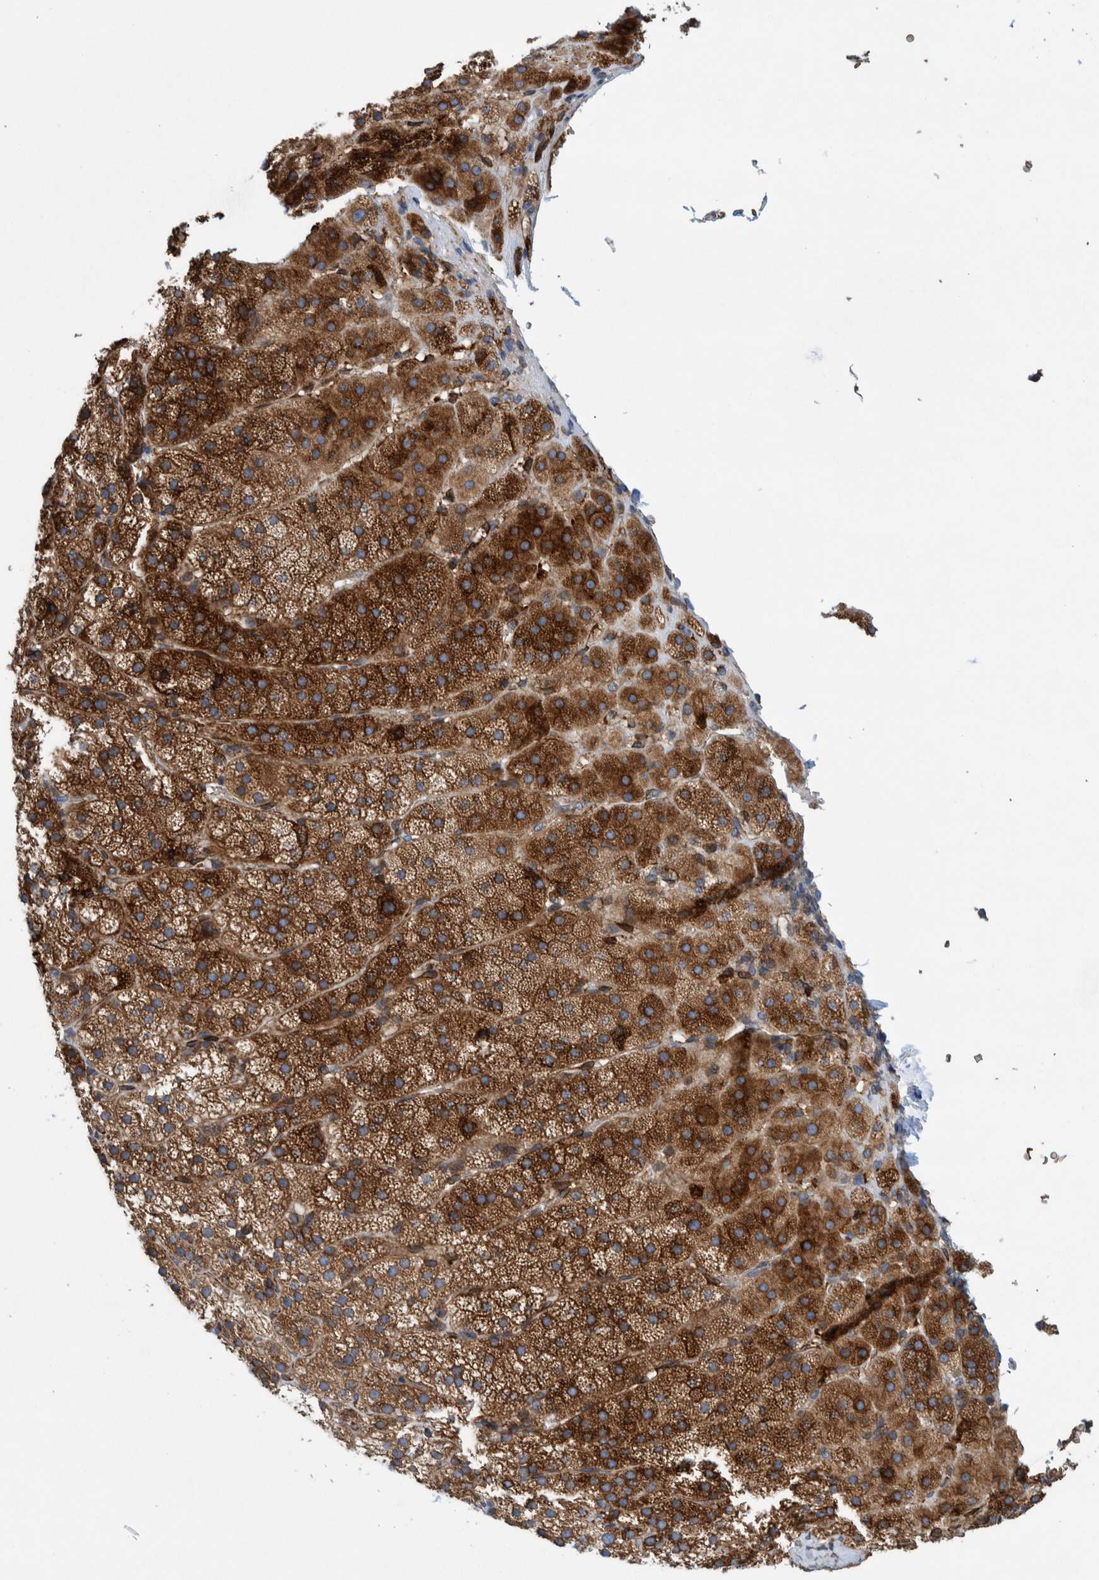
{"staining": {"intensity": "strong", "quantity": ">75%", "location": "cytoplasmic/membranous"}, "tissue": "adrenal gland", "cell_type": "Glandular cells", "image_type": "normal", "snomed": [{"axis": "morphology", "description": "Normal tissue, NOS"}, {"axis": "topography", "description": "Adrenal gland"}], "caption": "Protein expression by immunohistochemistry (IHC) displays strong cytoplasmic/membranous expression in about >75% of glandular cells in unremarkable adrenal gland.", "gene": "THEM6", "patient": {"sex": "female", "age": 44}}